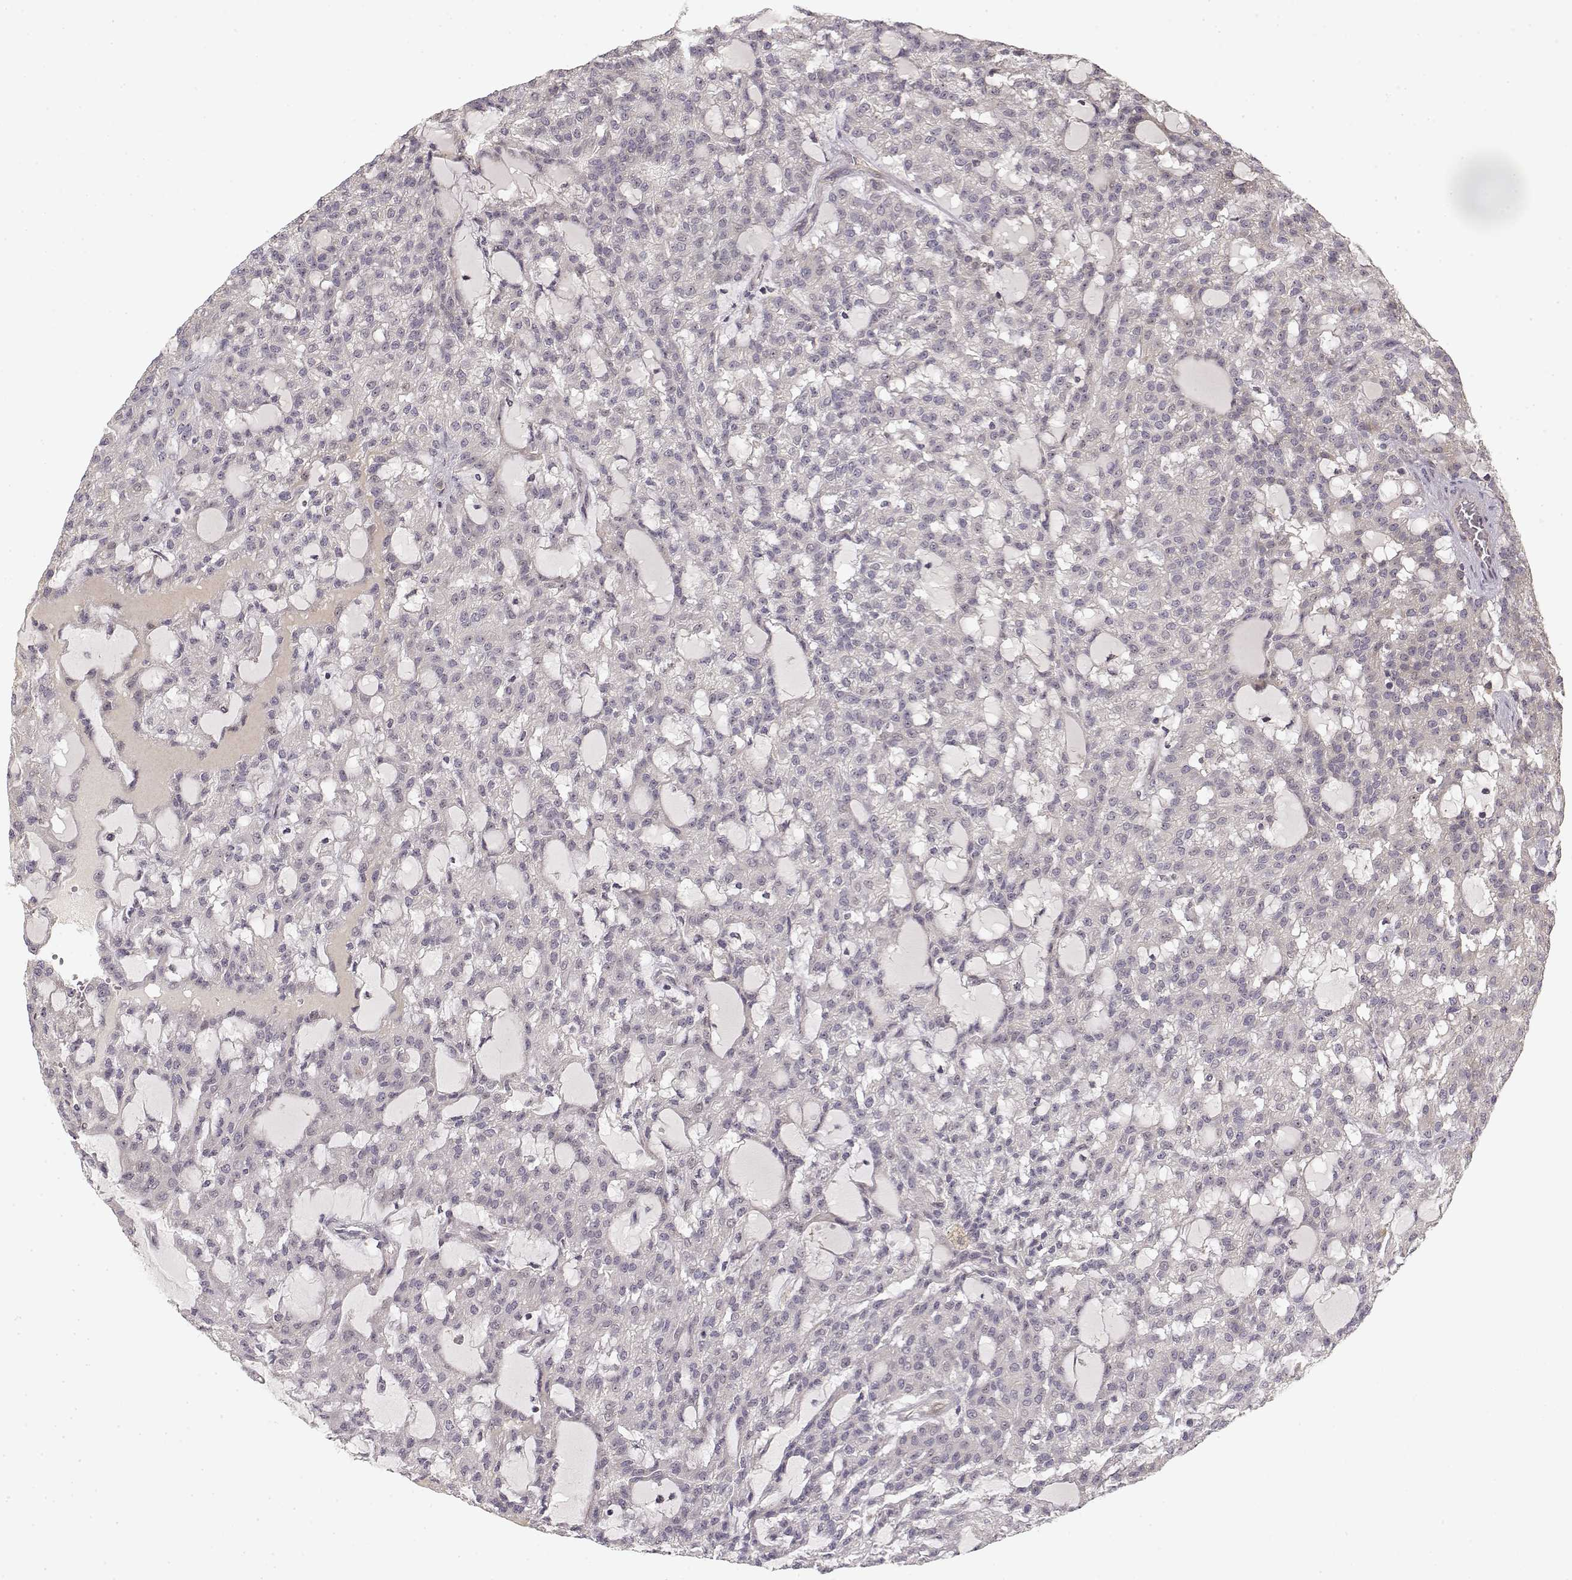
{"staining": {"intensity": "negative", "quantity": "none", "location": "none"}, "tissue": "renal cancer", "cell_type": "Tumor cells", "image_type": "cancer", "snomed": [{"axis": "morphology", "description": "Adenocarcinoma, NOS"}, {"axis": "topography", "description": "Kidney"}], "caption": "Tumor cells show no significant protein positivity in renal cancer. (Brightfield microscopy of DAB immunohistochemistry (IHC) at high magnification).", "gene": "MED12L", "patient": {"sex": "male", "age": 63}}